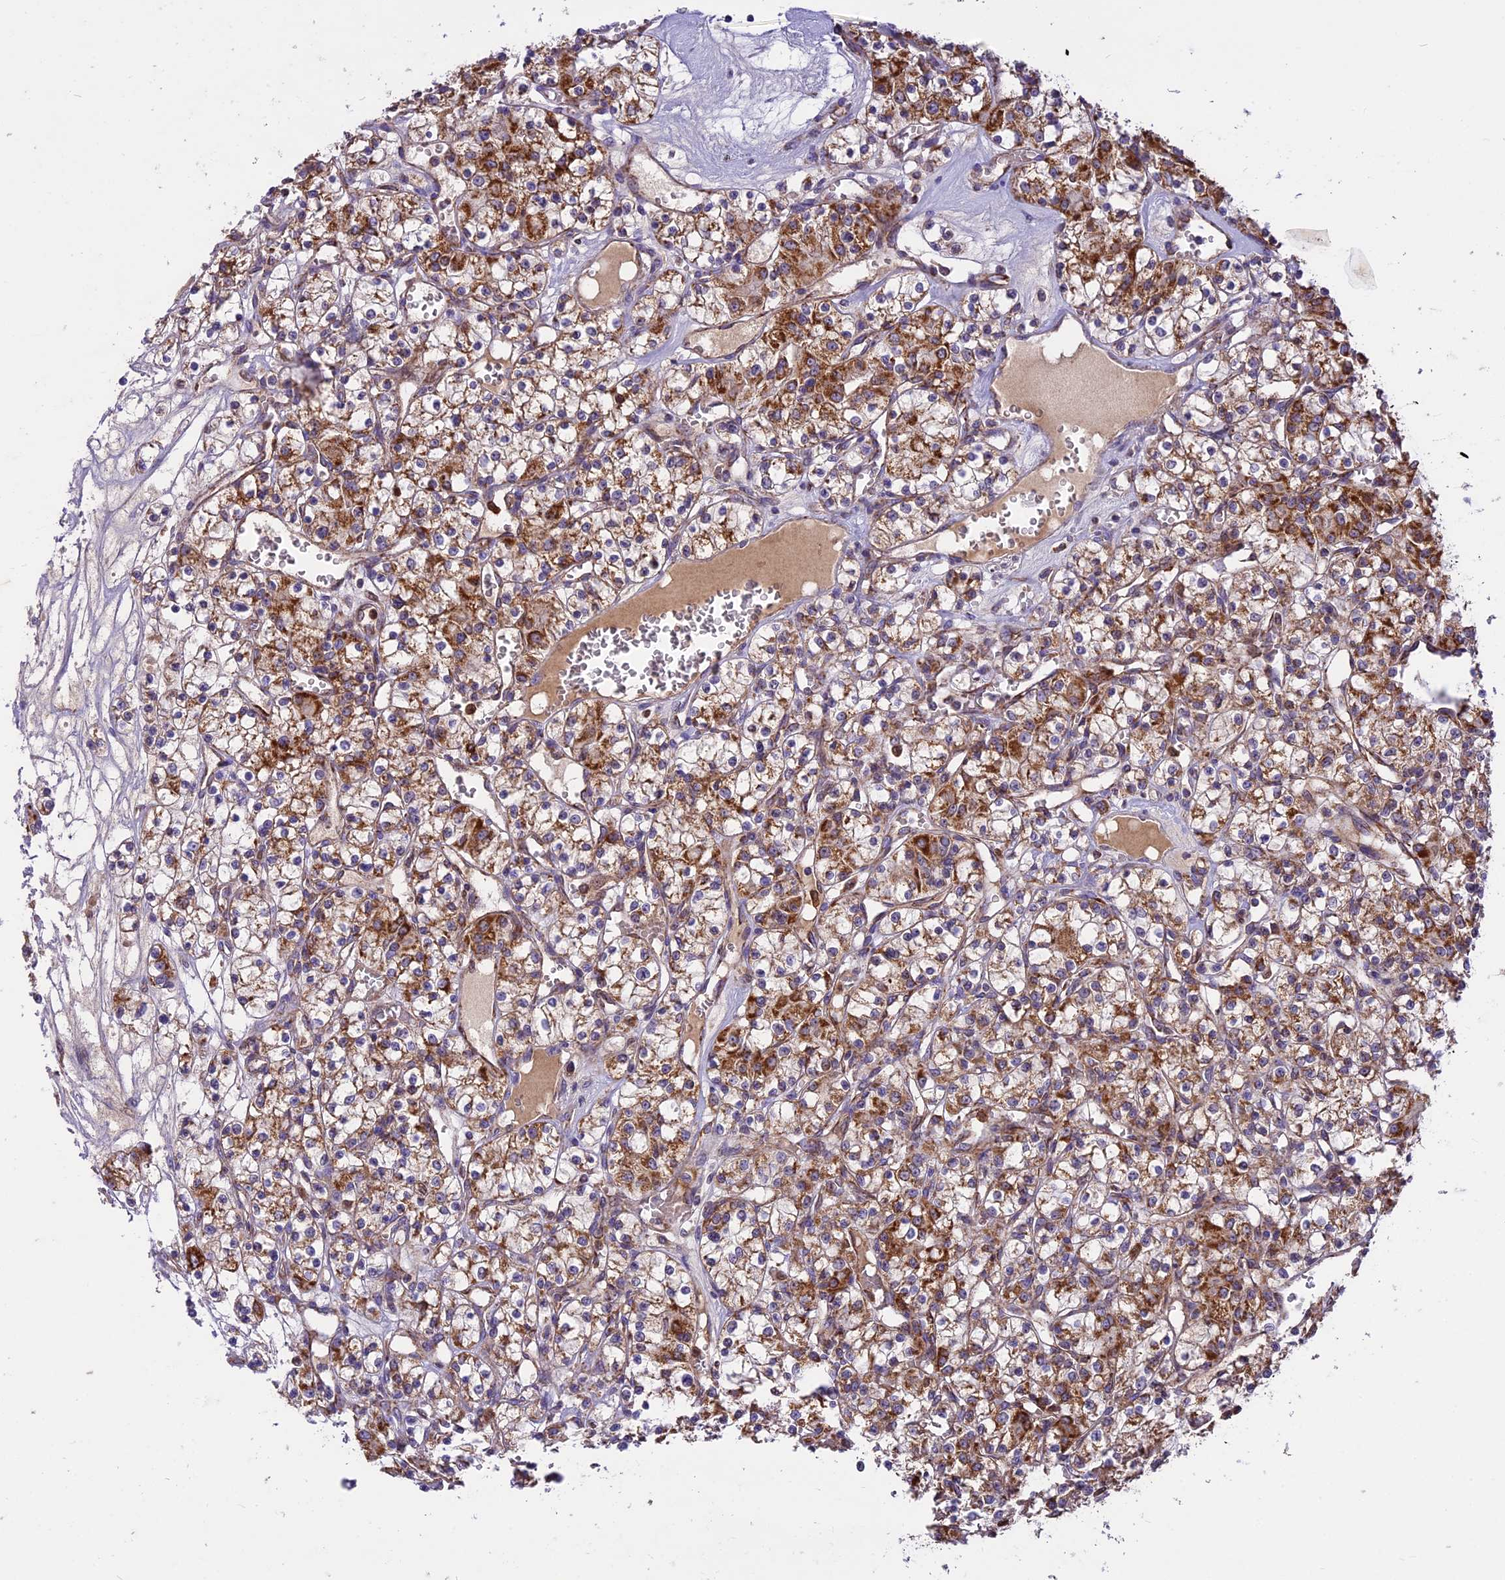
{"staining": {"intensity": "strong", "quantity": "25%-75%", "location": "cytoplasmic/membranous"}, "tissue": "renal cancer", "cell_type": "Tumor cells", "image_type": "cancer", "snomed": [{"axis": "morphology", "description": "Adenocarcinoma, NOS"}, {"axis": "topography", "description": "Kidney"}], "caption": "DAB (3,3'-diaminobenzidine) immunohistochemical staining of adenocarcinoma (renal) shows strong cytoplasmic/membranous protein staining in approximately 25%-75% of tumor cells.", "gene": "COX17", "patient": {"sex": "female", "age": 59}}